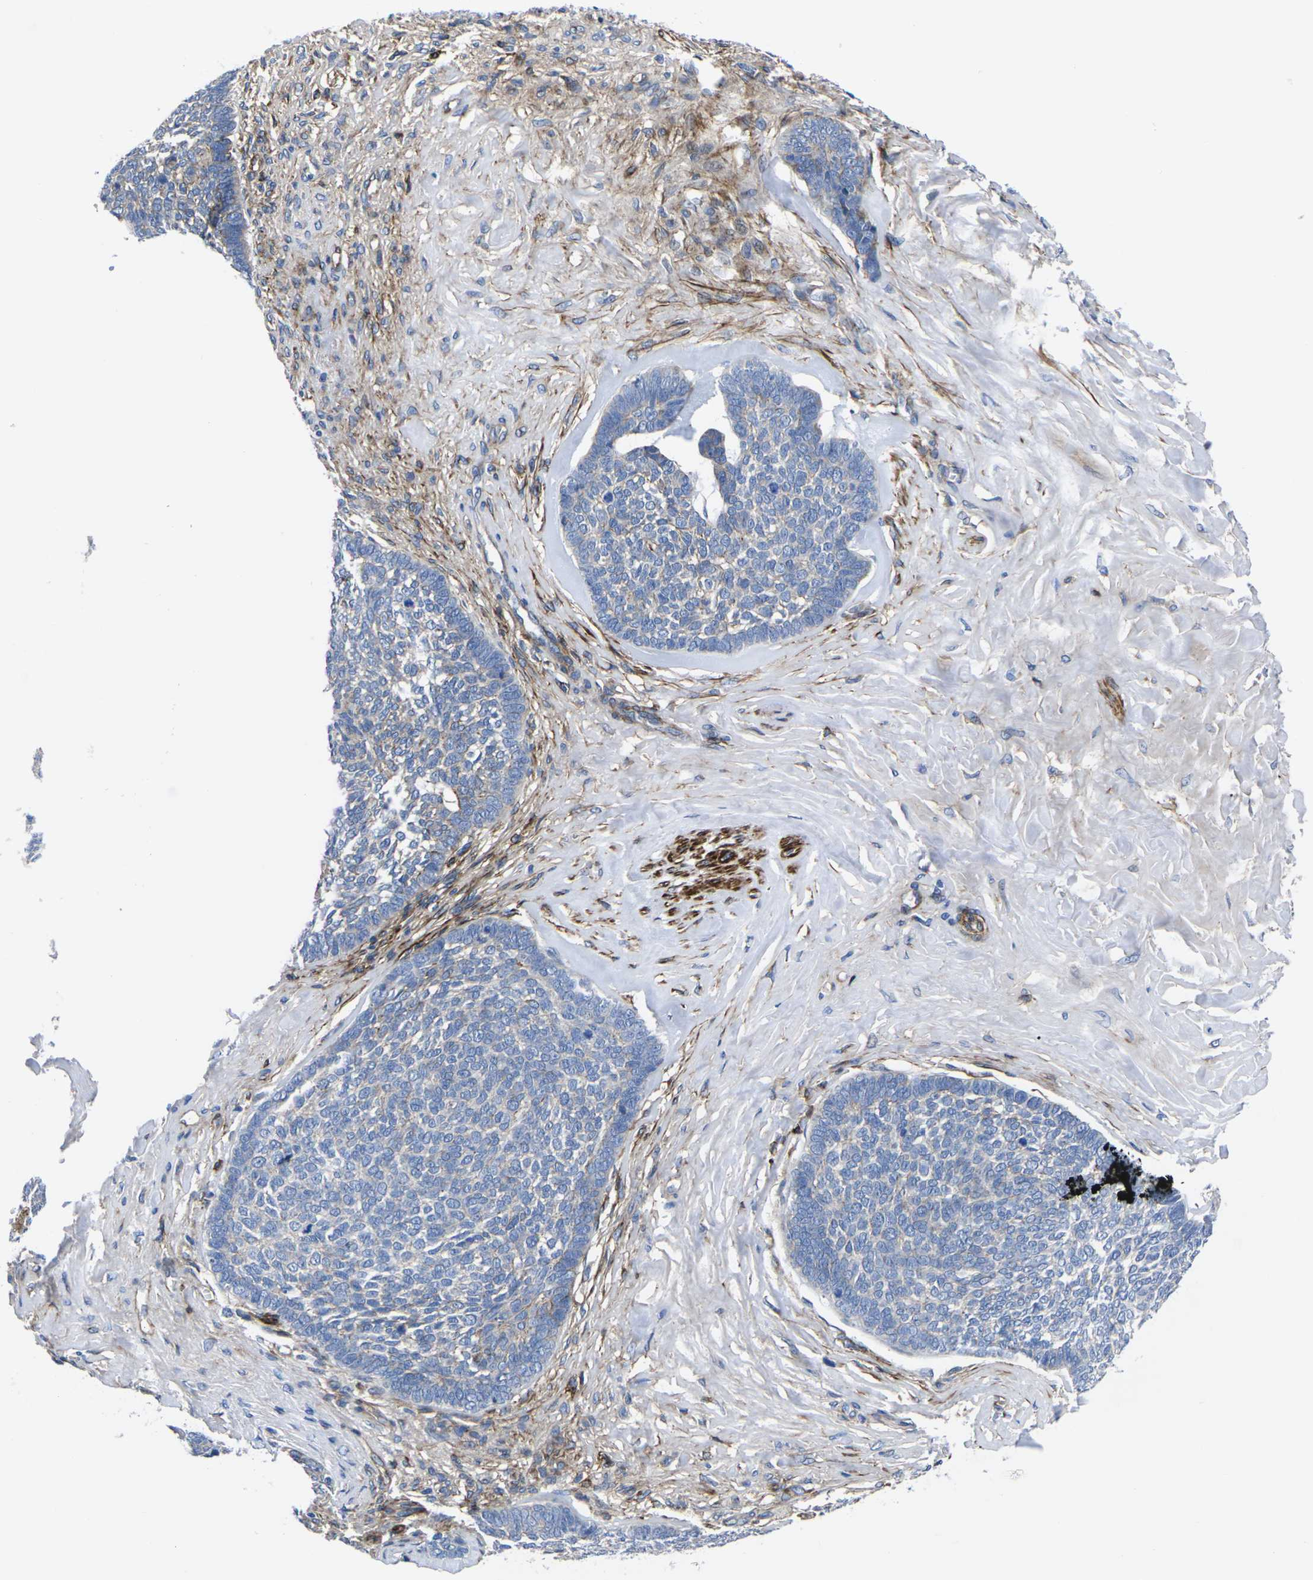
{"staining": {"intensity": "weak", "quantity": "<25%", "location": "cytoplasmic/membranous"}, "tissue": "skin cancer", "cell_type": "Tumor cells", "image_type": "cancer", "snomed": [{"axis": "morphology", "description": "Basal cell carcinoma"}, {"axis": "topography", "description": "Skin"}], "caption": "IHC image of basal cell carcinoma (skin) stained for a protein (brown), which reveals no positivity in tumor cells. (DAB immunohistochemistry (IHC), high magnification).", "gene": "GPR4", "patient": {"sex": "male", "age": 84}}